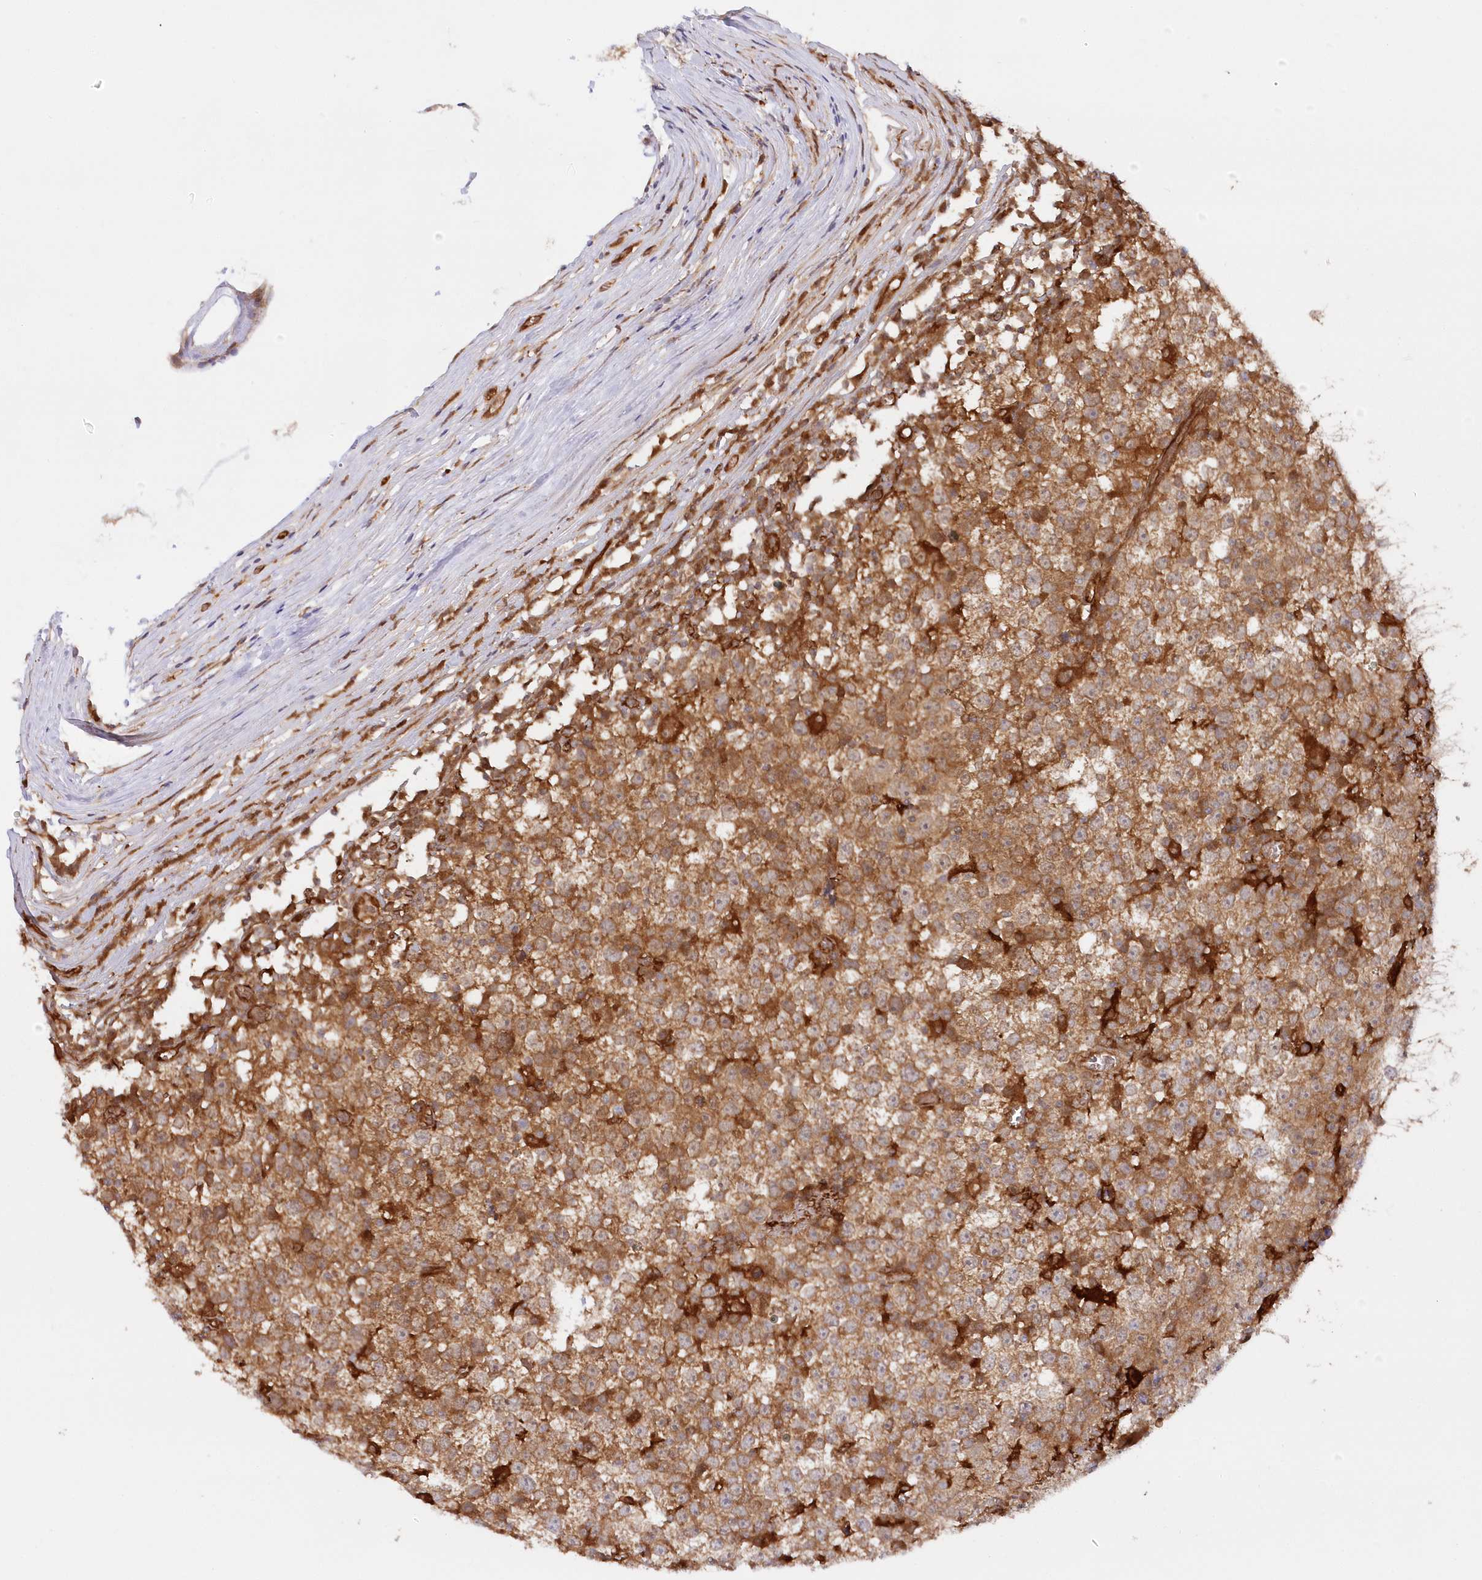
{"staining": {"intensity": "moderate", "quantity": ">75%", "location": "cytoplasmic/membranous"}, "tissue": "testis cancer", "cell_type": "Tumor cells", "image_type": "cancer", "snomed": [{"axis": "morphology", "description": "Seminoma, NOS"}, {"axis": "topography", "description": "Testis"}], "caption": "This histopathology image shows IHC staining of testis cancer (seminoma), with medium moderate cytoplasmic/membranous staining in approximately >75% of tumor cells.", "gene": "GBE1", "patient": {"sex": "male", "age": 65}}